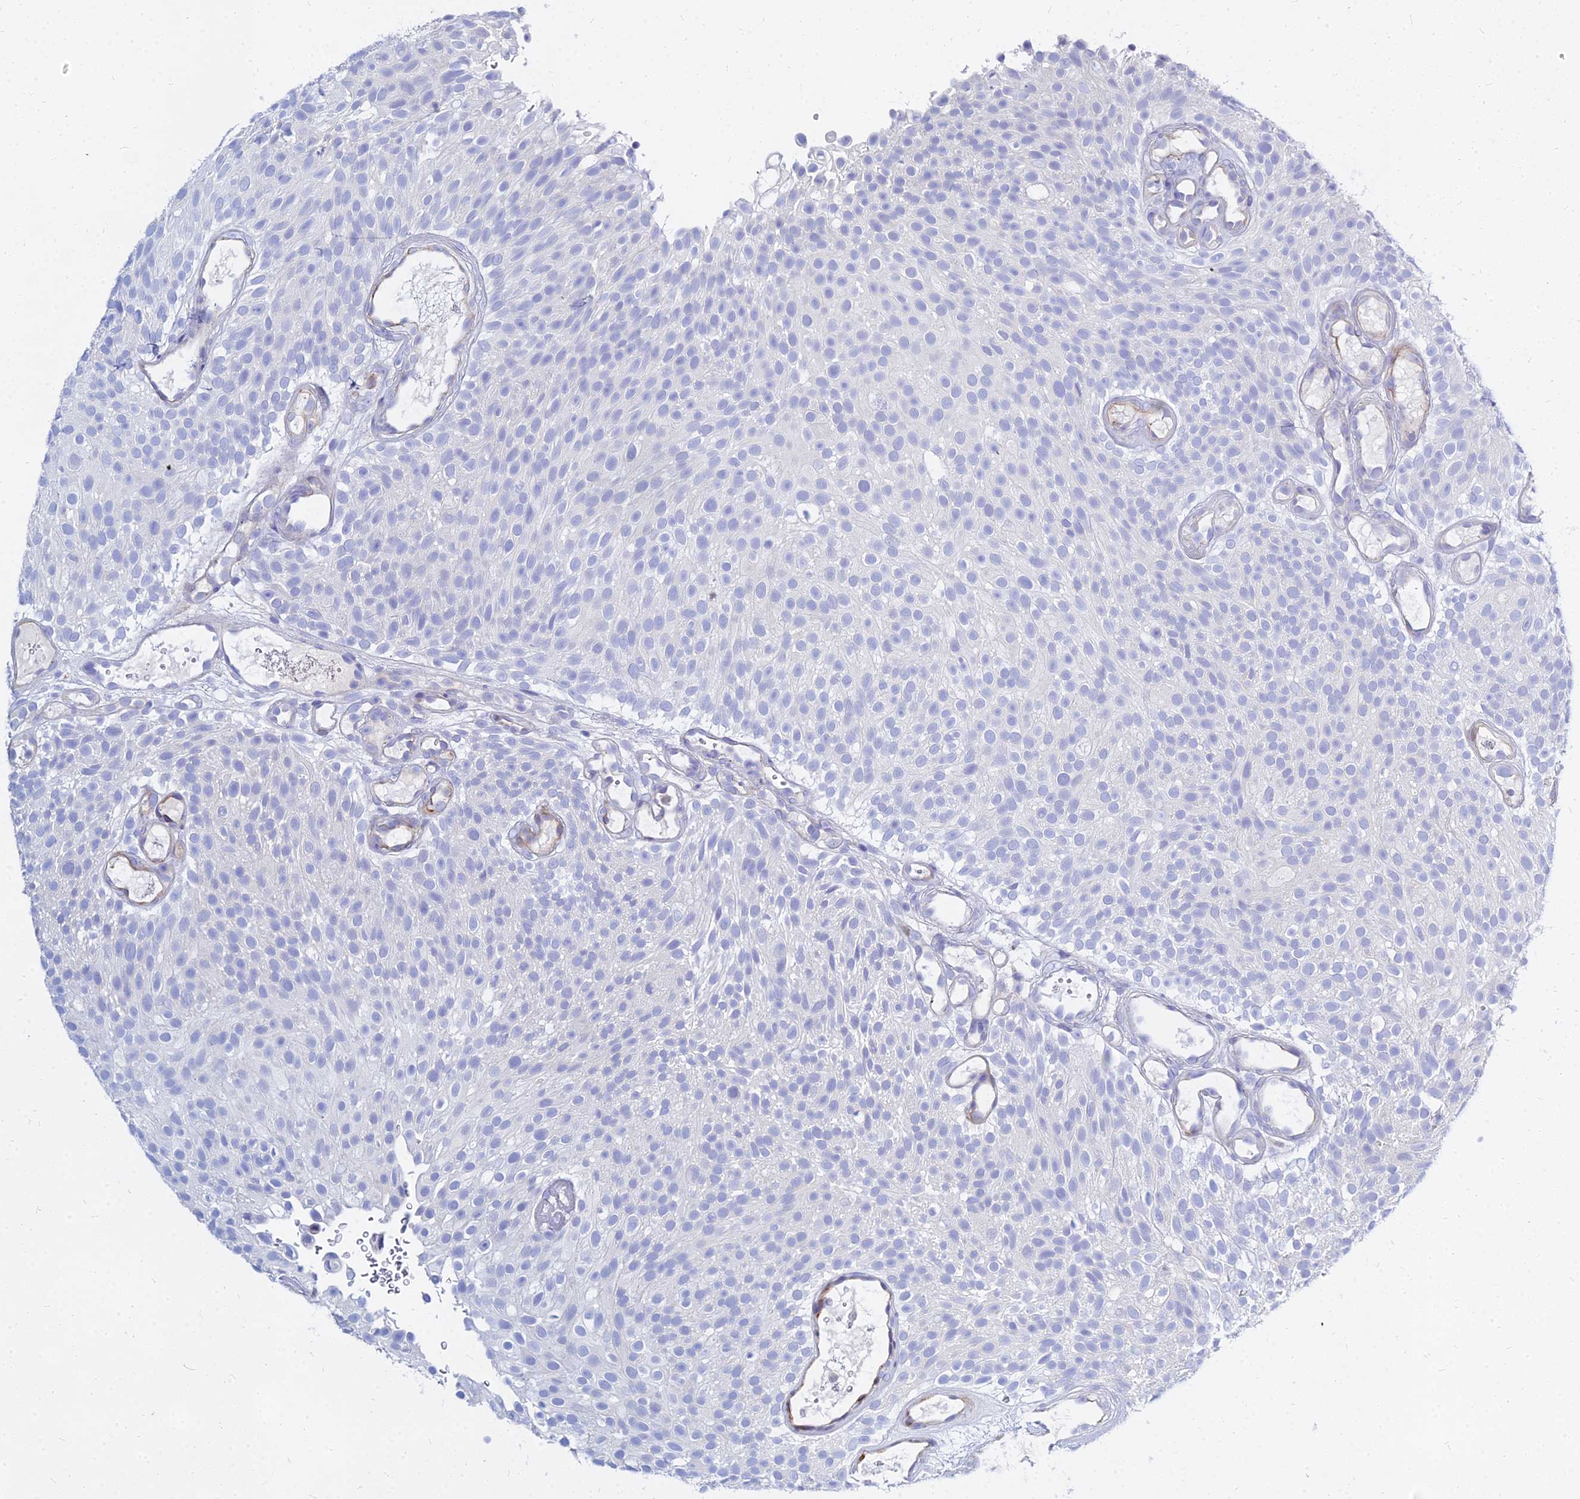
{"staining": {"intensity": "negative", "quantity": "none", "location": "none"}, "tissue": "urothelial cancer", "cell_type": "Tumor cells", "image_type": "cancer", "snomed": [{"axis": "morphology", "description": "Urothelial carcinoma, Low grade"}, {"axis": "topography", "description": "Urinary bladder"}], "caption": "The immunohistochemistry (IHC) image has no significant staining in tumor cells of urothelial cancer tissue. (Immunohistochemistry (ihc), brightfield microscopy, high magnification).", "gene": "ZNF552", "patient": {"sex": "male", "age": 78}}